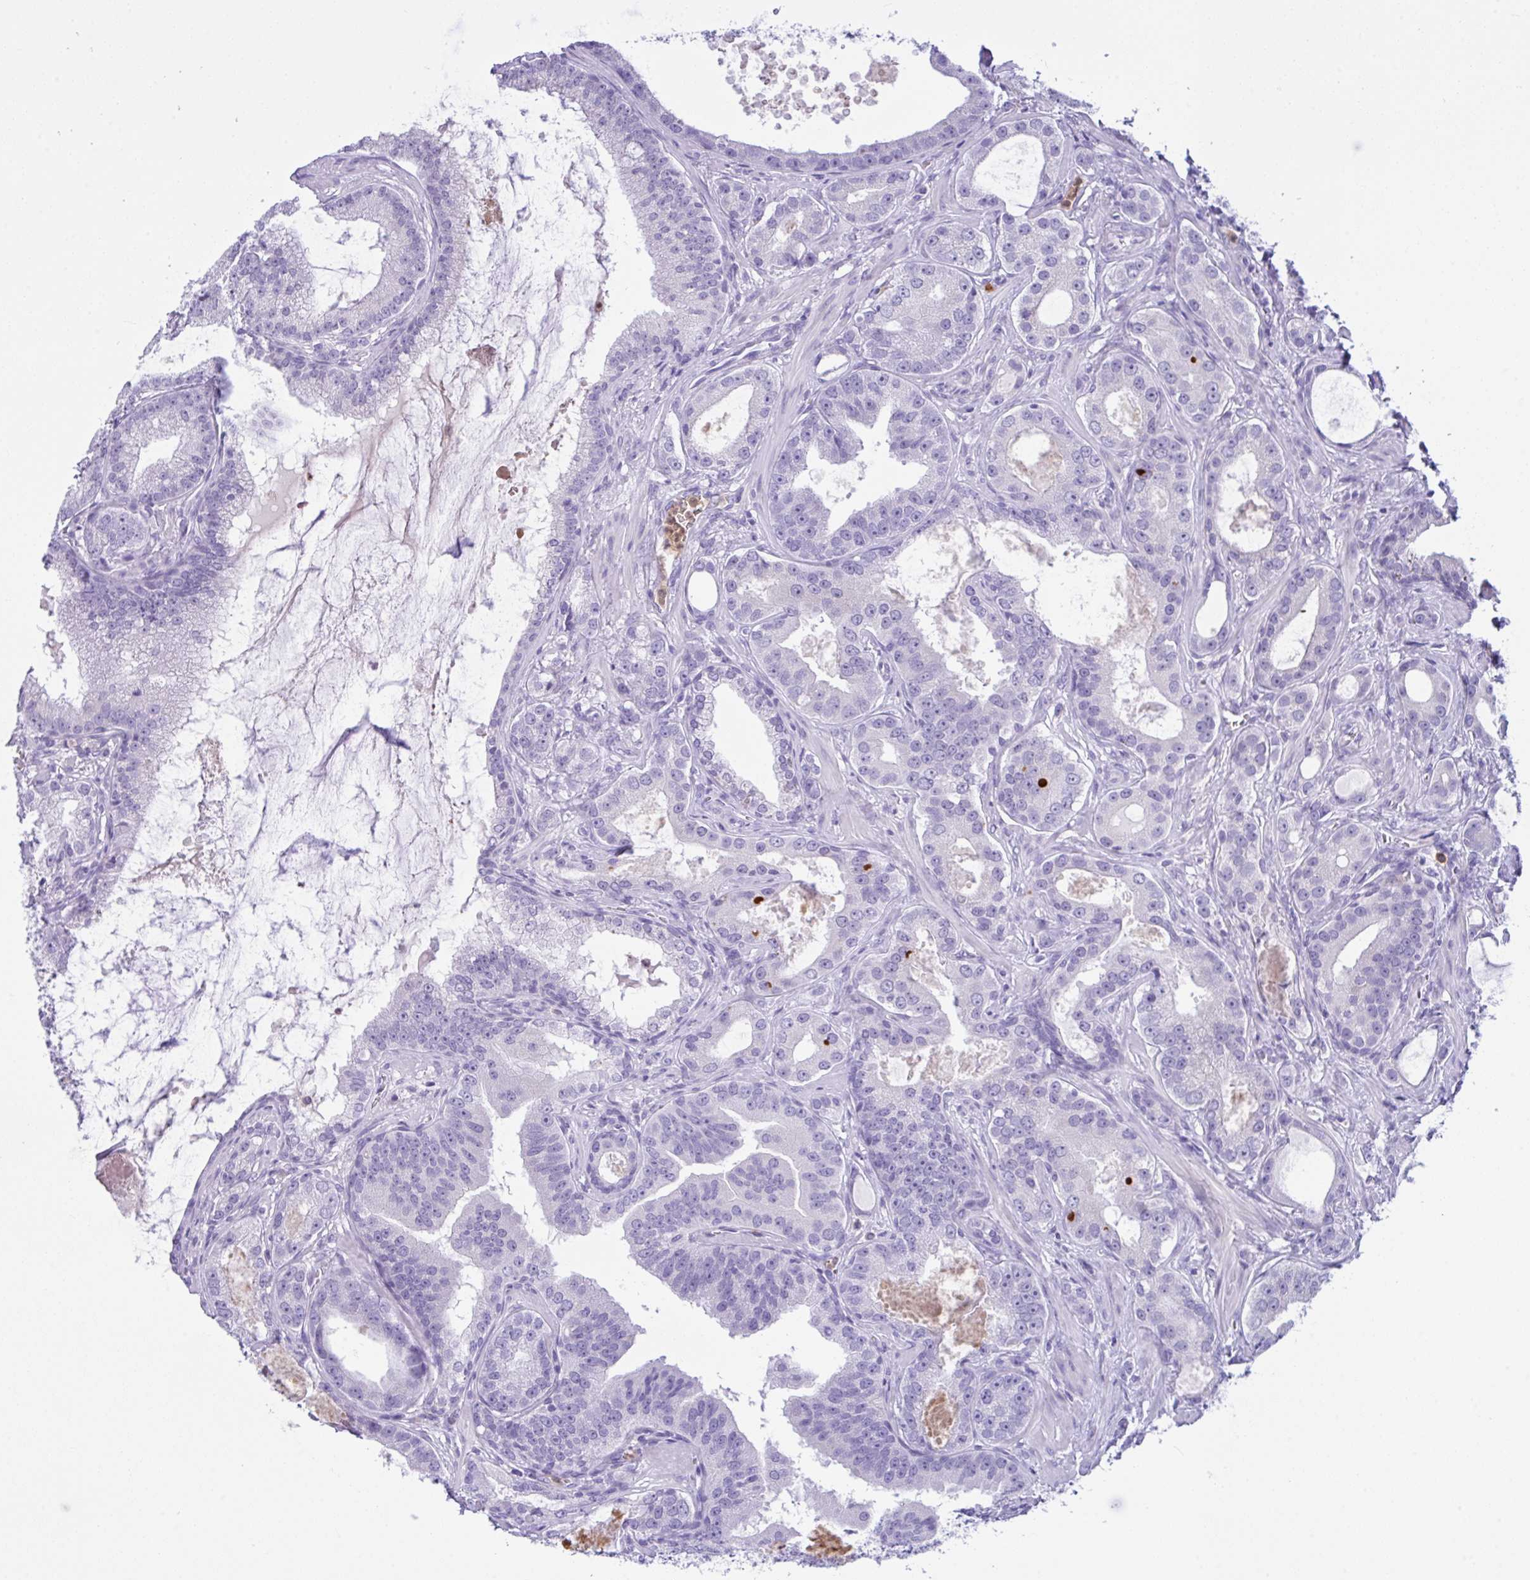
{"staining": {"intensity": "negative", "quantity": "none", "location": "none"}, "tissue": "prostate cancer", "cell_type": "Tumor cells", "image_type": "cancer", "snomed": [{"axis": "morphology", "description": "Adenocarcinoma, High grade"}, {"axis": "topography", "description": "Prostate"}], "caption": "A photomicrograph of human adenocarcinoma (high-grade) (prostate) is negative for staining in tumor cells. The staining is performed using DAB (3,3'-diaminobenzidine) brown chromogen with nuclei counter-stained in using hematoxylin.", "gene": "NCF1", "patient": {"sex": "male", "age": 65}}